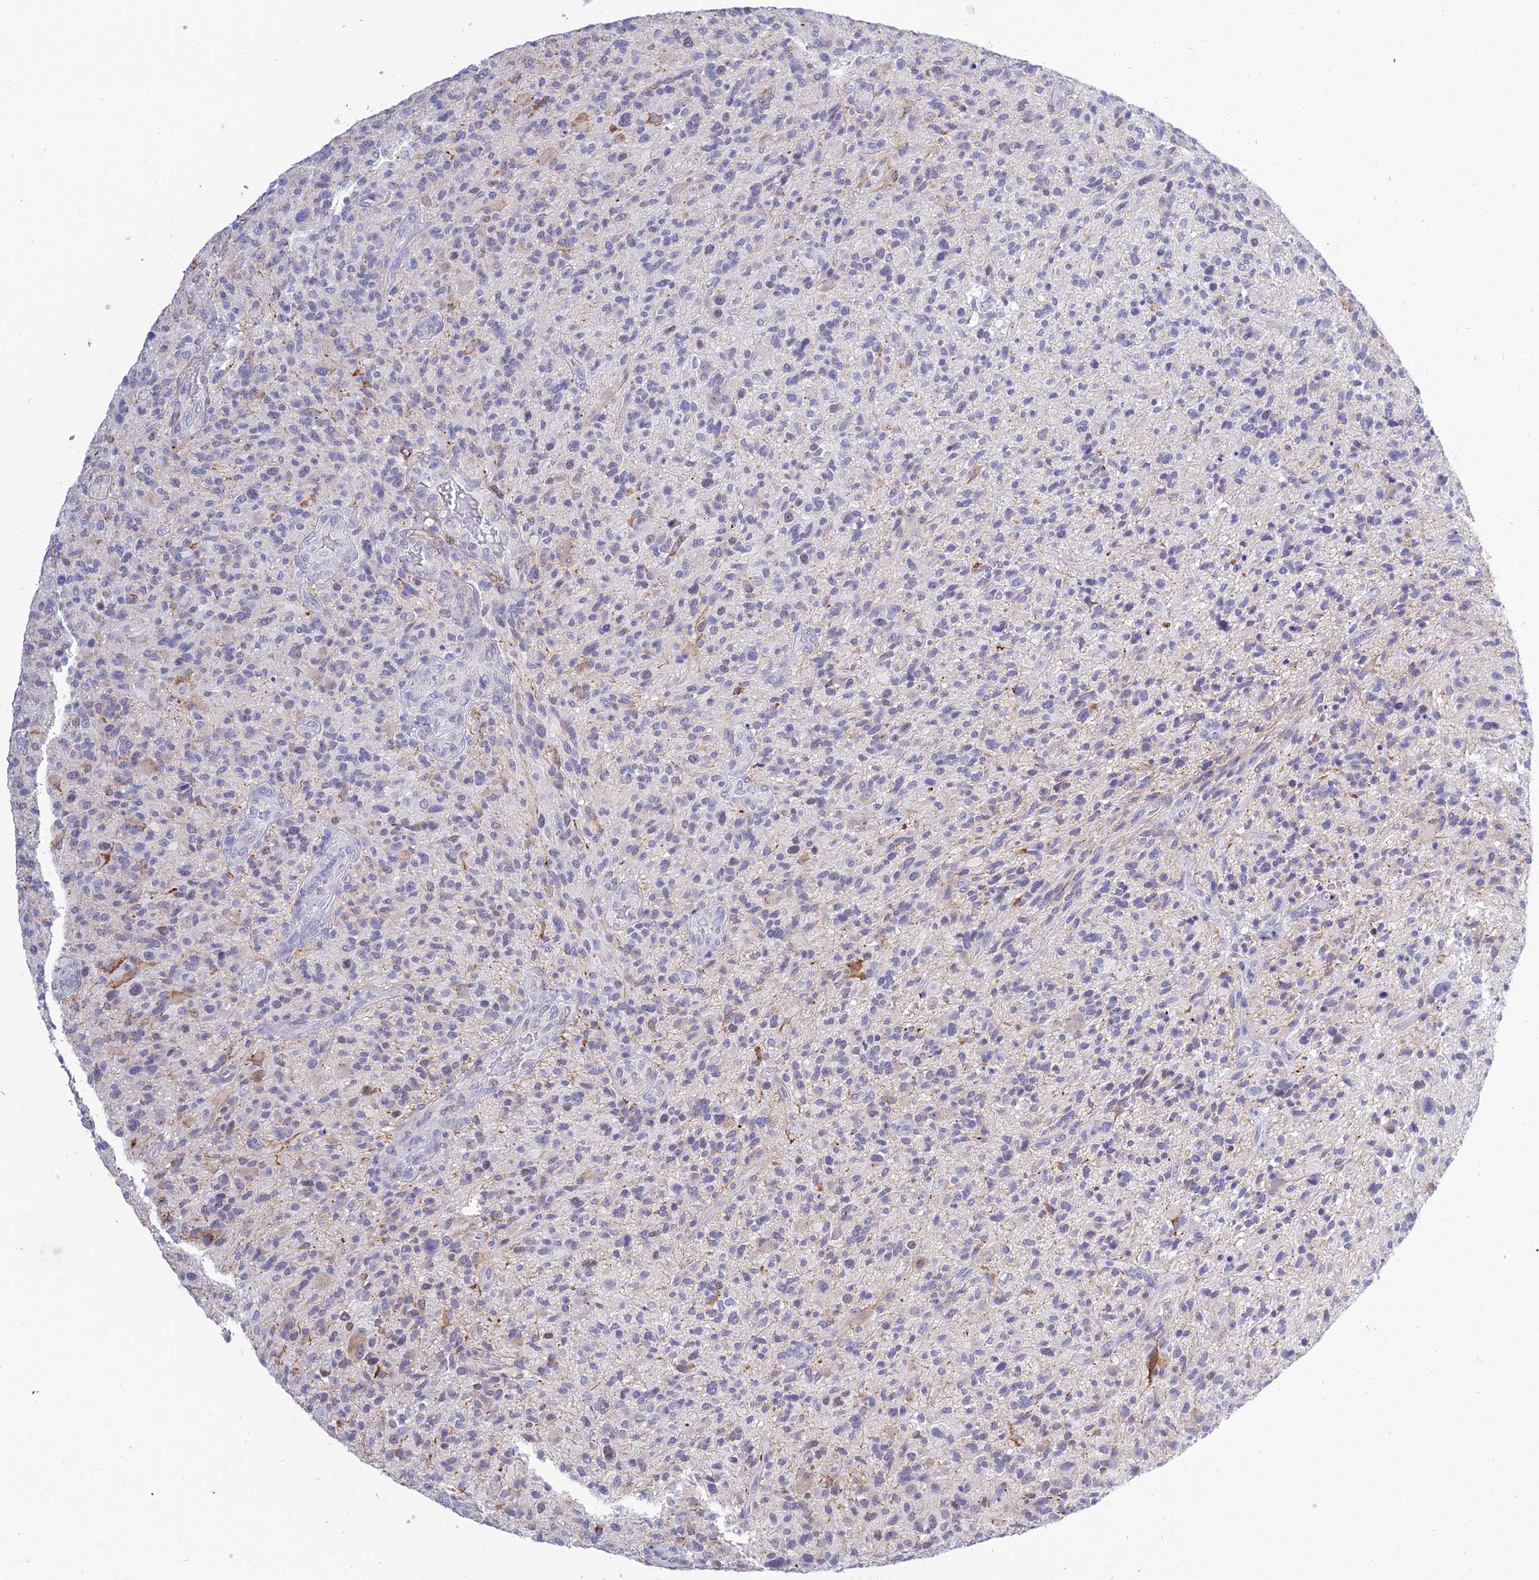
{"staining": {"intensity": "negative", "quantity": "none", "location": "none"}, "tissue": "glioma", "cell_type": "Tumor cells", "image_type": "cancer", "snomed": [{"axis": "morphology", "description": "Glioma, malignant, High grade"}, {"axis": "topography", "description": "Brain"}], "caption": "This is an IHC histopathology image of high-grade glioma (malignant). There is no staining in tumor cells.", "gene": "DEFB107A", "patient": {"sex": "male", "age": 47}}